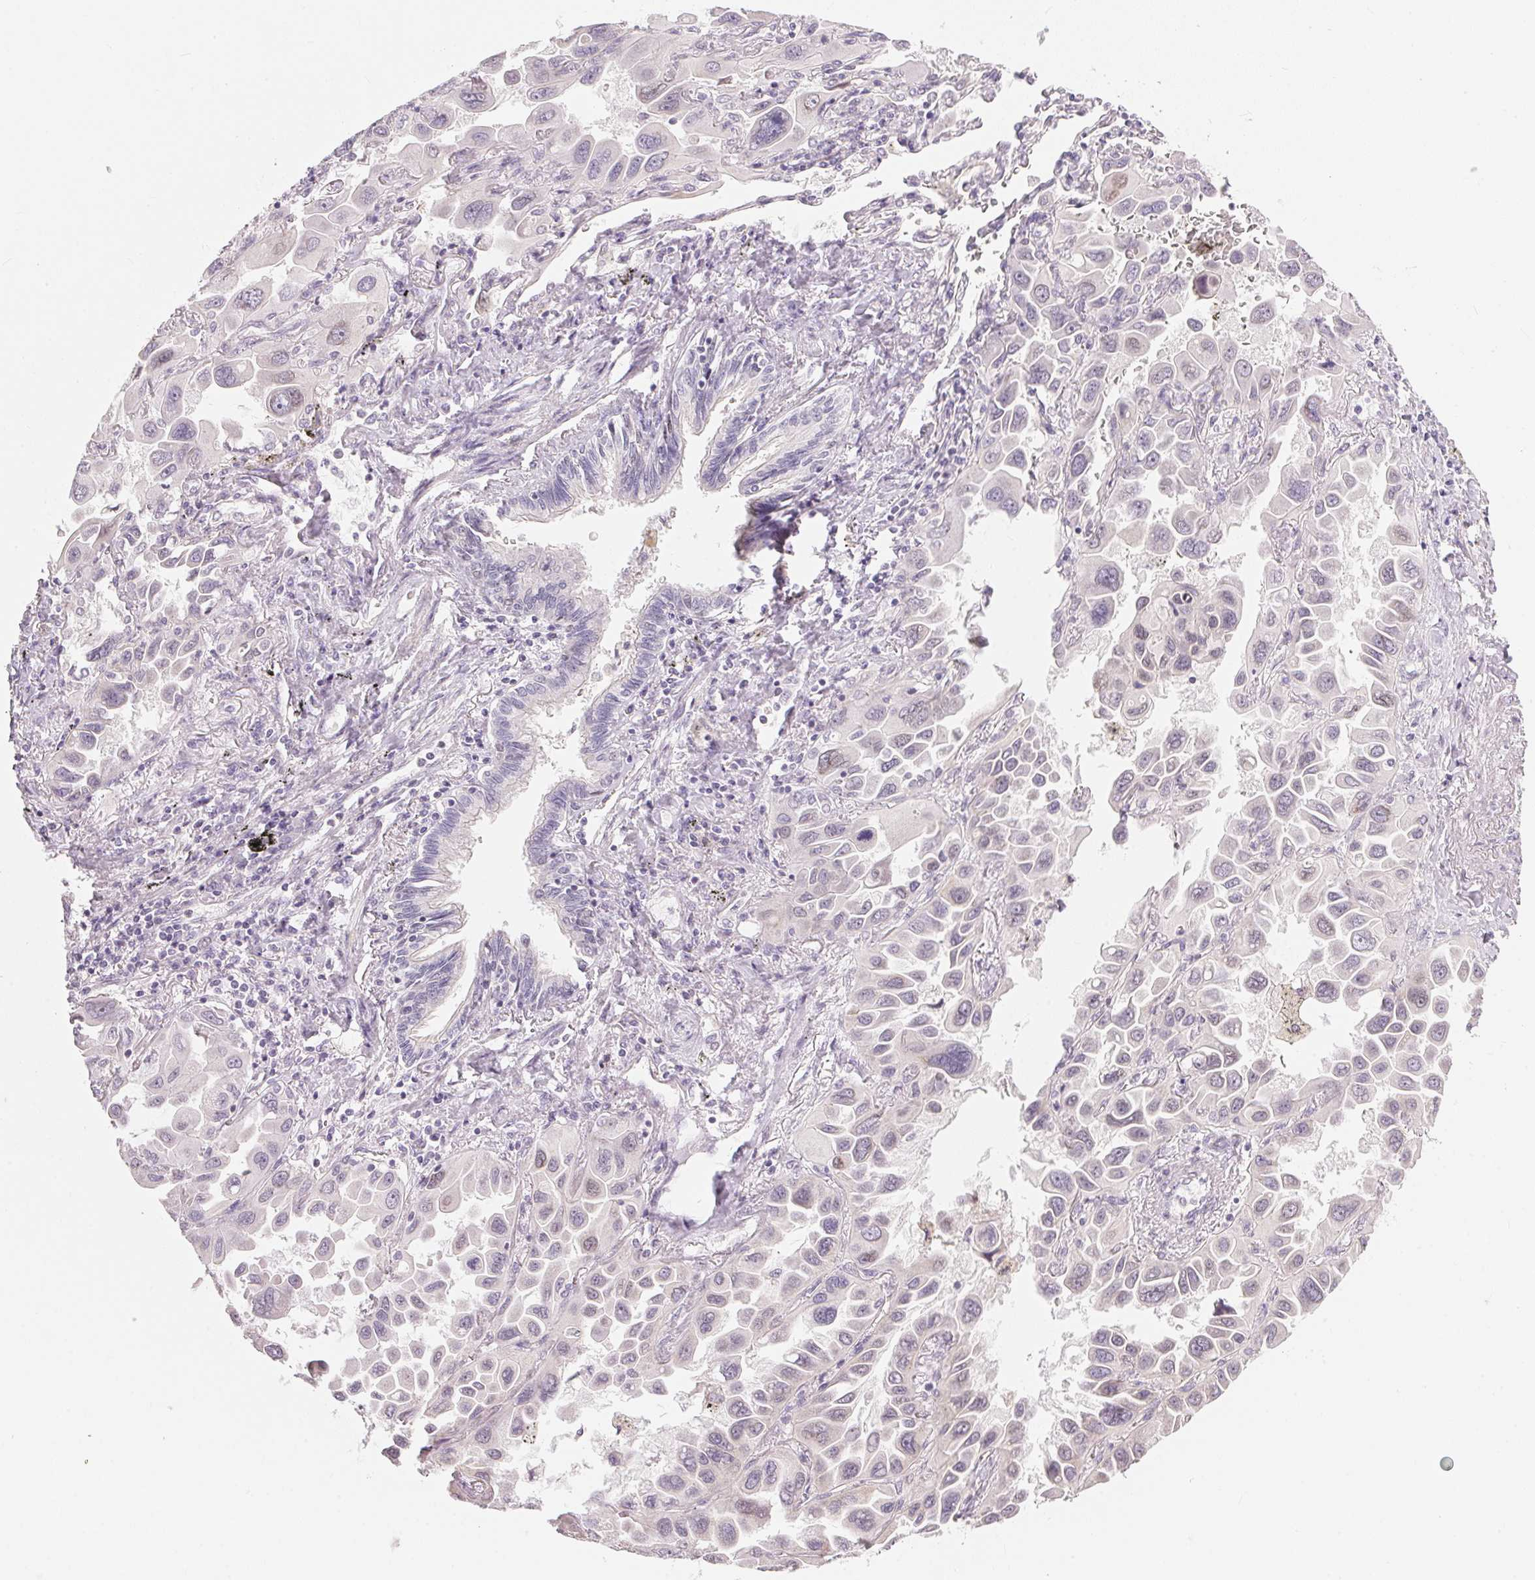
{"staining": {"intensity": "negative", "quantity": "none", "location": "none"}, "tissue": "lung cancer", "cell_type": "Tumor cells", "image_type": "cancer", "snomed": [{"axis": "morphology", "description": "Adenocarcinoma, NOS"}, {"axis": "topography", "description": "Lung"}], "caption": "Immunohistochemical staining of human lung cancer (adenocarcinoma) shows no significant positivity in tumor cells. (DAB immunohistochemistry, high magnification).", "gene": "GDAP1L1", "patient": {"sex": "male", "age": 64}}